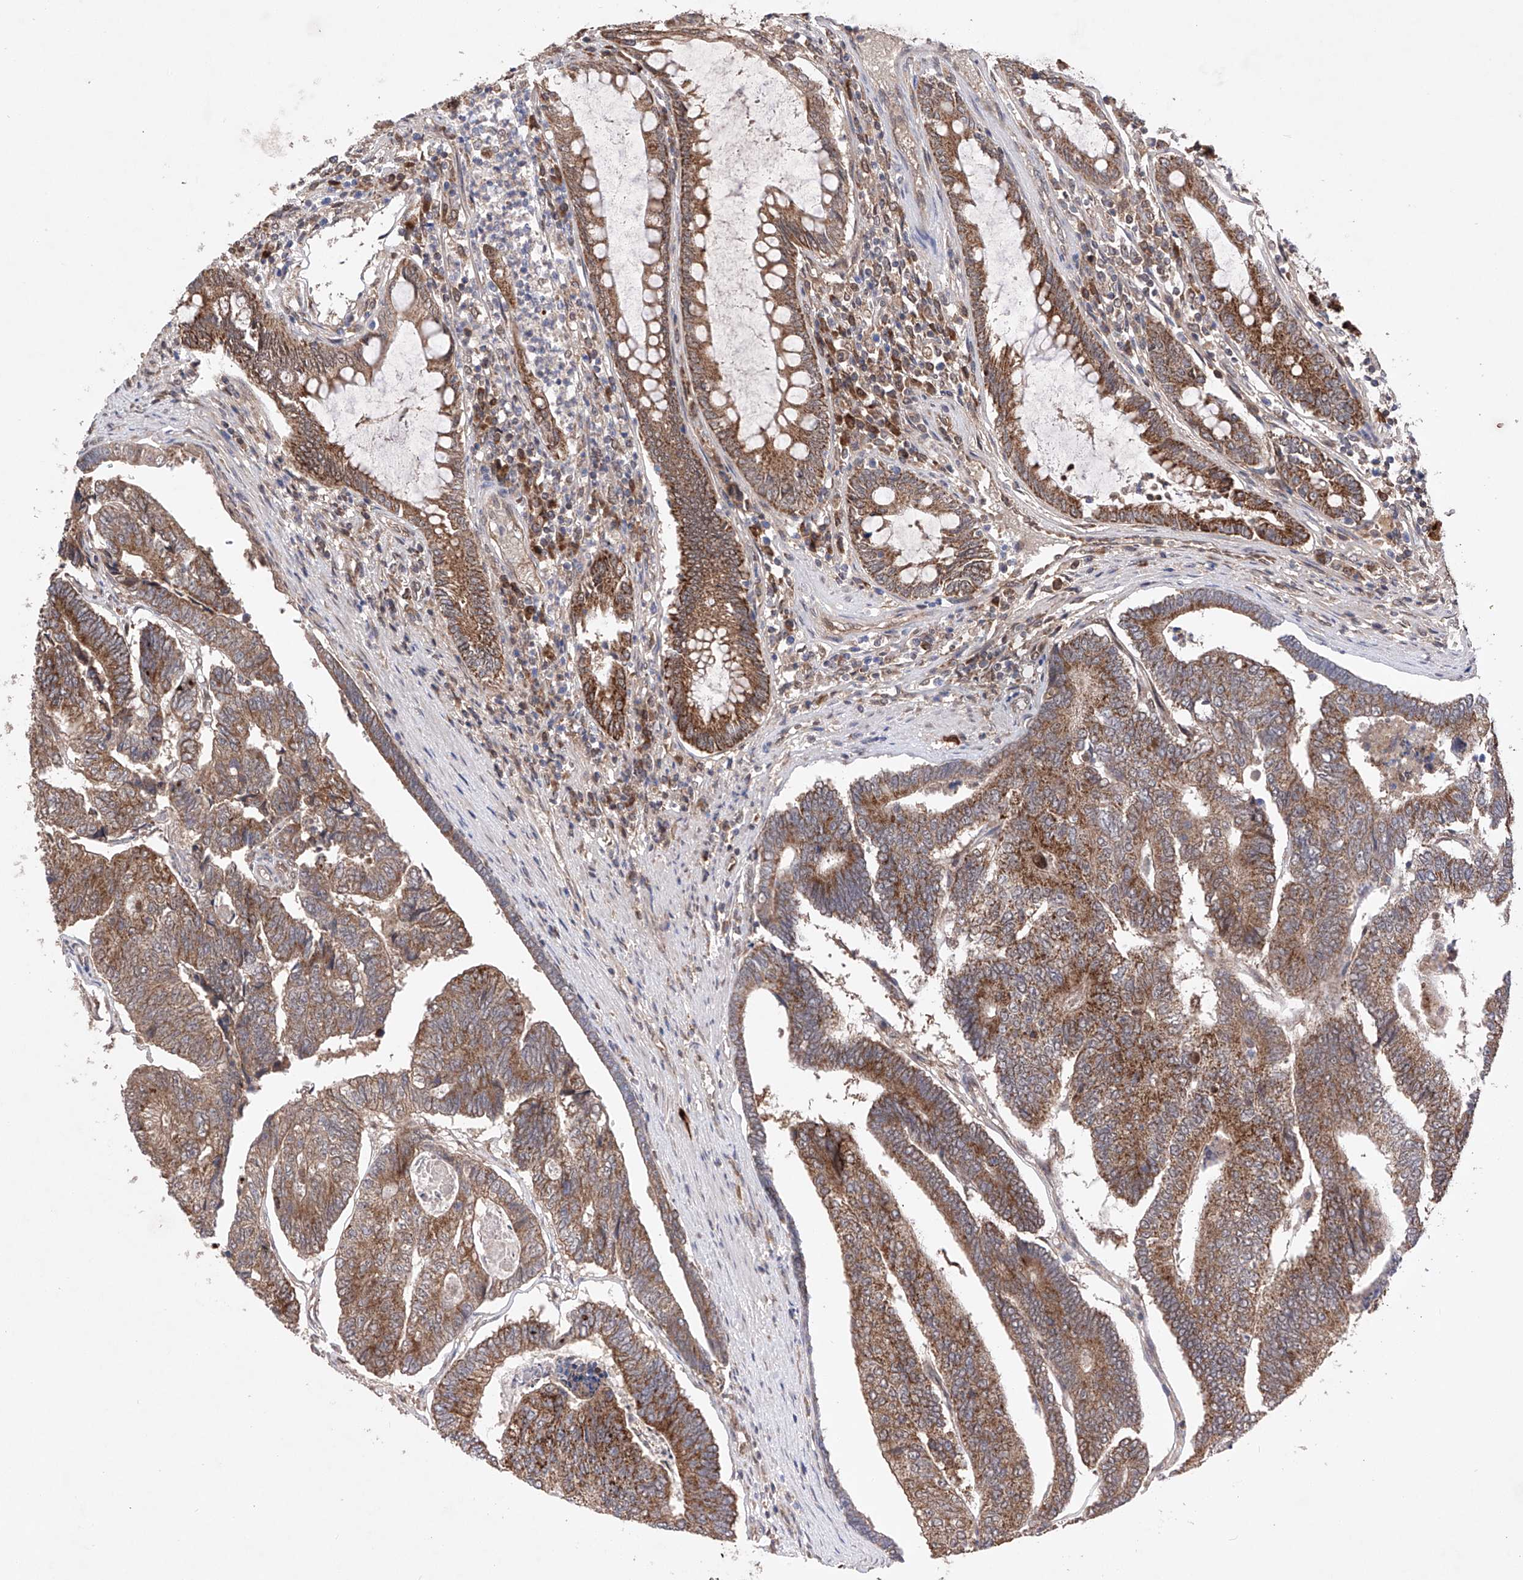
{"staining": {"intensity": "strong", "quantity": ">75%", "location": "cytoplasmic/membranous"}, "tissue": "colorectal cancer", "cell_type": "Tumor cells", "image_type": "cancer", "snomed": [{"axis": "morphology", "description": "Adenocarcinoma, NOS"}, {"axis": "topography", "description": "Colon"}], "caption": "IHC (DAB) staining of colorectal adenocarcinoma exhibits strong cytoplasmic/membranous protein staining in approximately >75% of tumor cells.", "gene": "SDHAF4", "patient": {"sex": "female", "age": 67}}